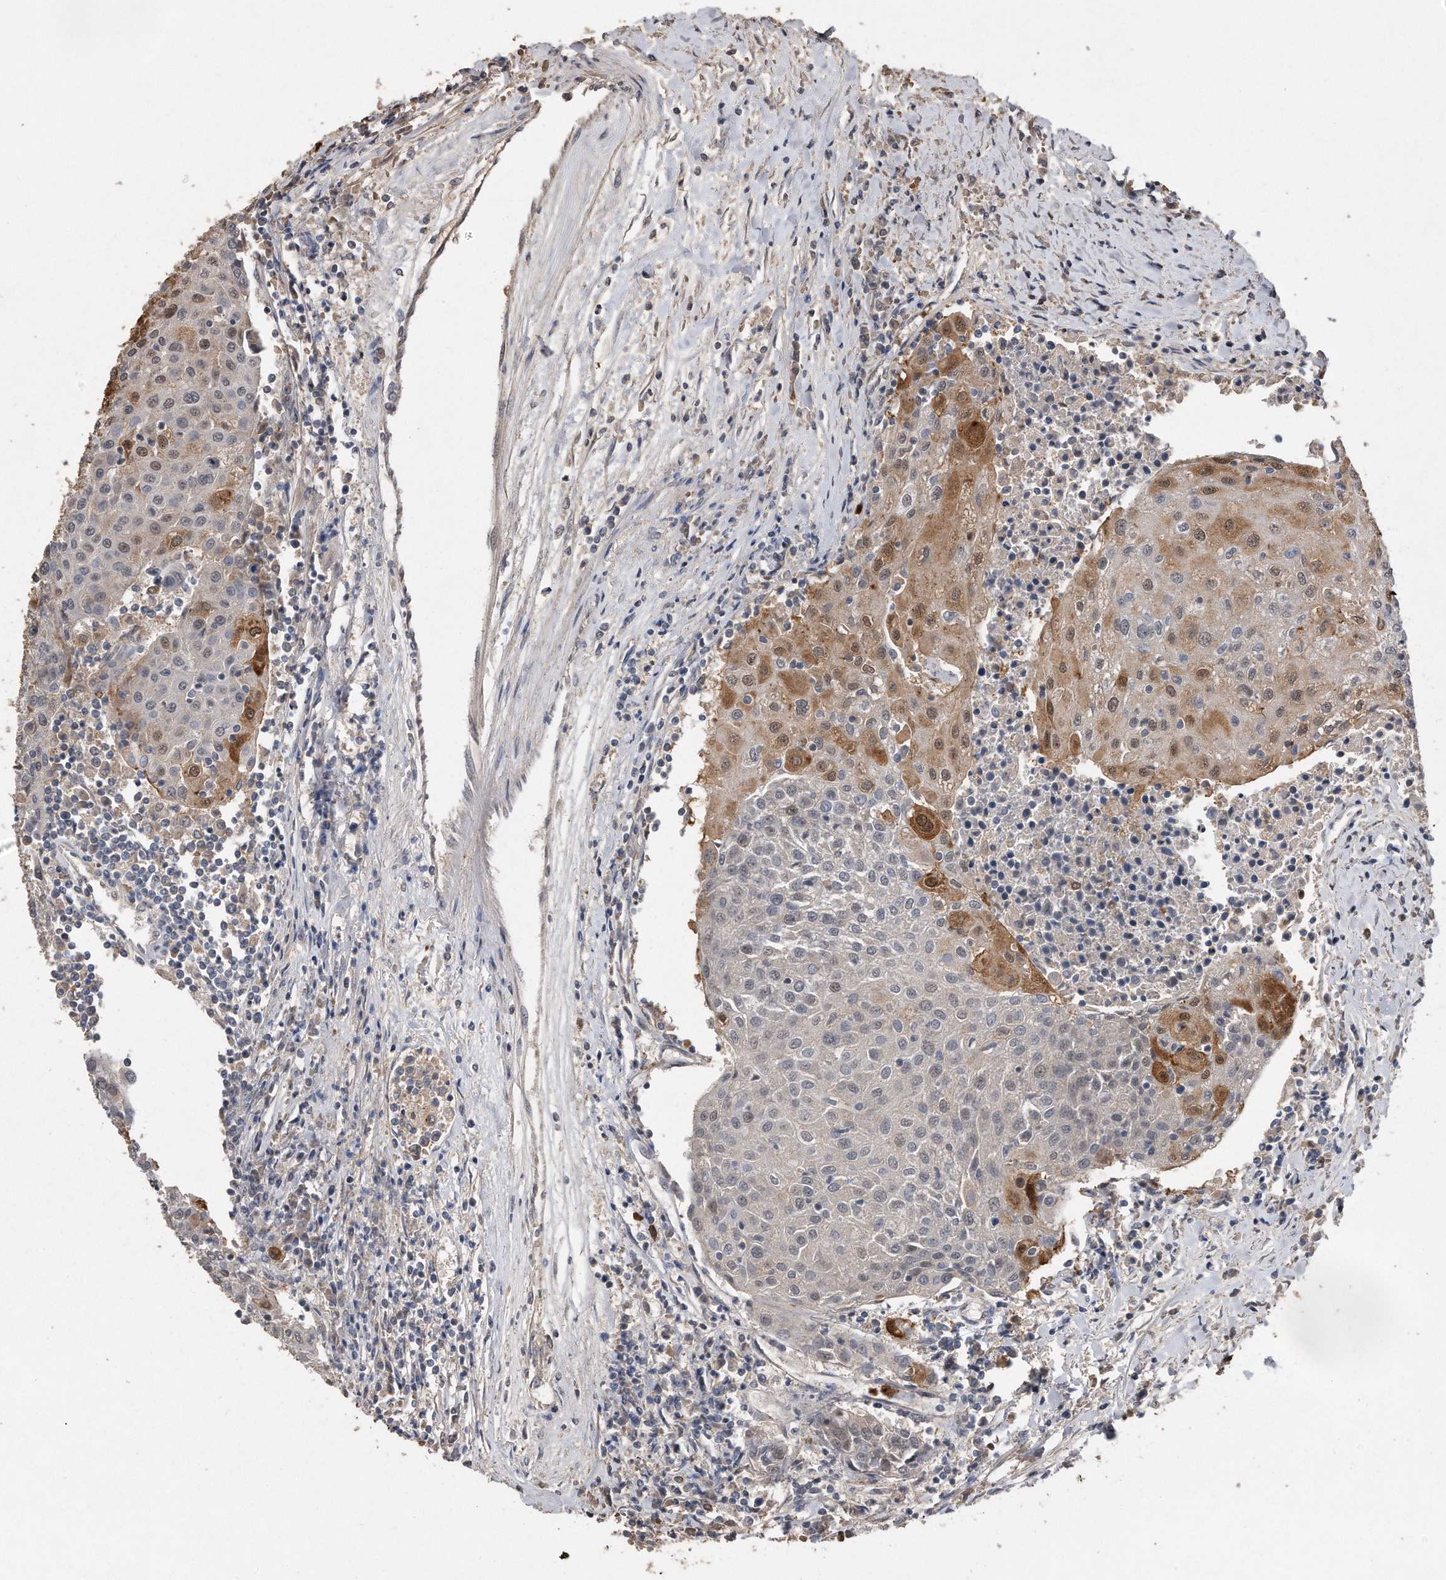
{"staining": {"intensity": "moderate", "quantity": "<25%", "location": "cytoplasmic/membranous,nuclear"}, "tissue": "urothelial cancer", "cell_type": "Tumor cells", "image_type": "cancer", "snomed": [{"axis": "morphology", "description": "Urothelial carcinoma, High grade"}, {"axis": "topography", "description": "Urinary bladder"}], "caption": "Tumor cells demonstrate low levels of moderate cytoplasmic/membranous and nuclear positivity in about <25% of cells in human urothelial cancer.", "gene": "PELO", "patient": {"sex": "female", "age": 85}}